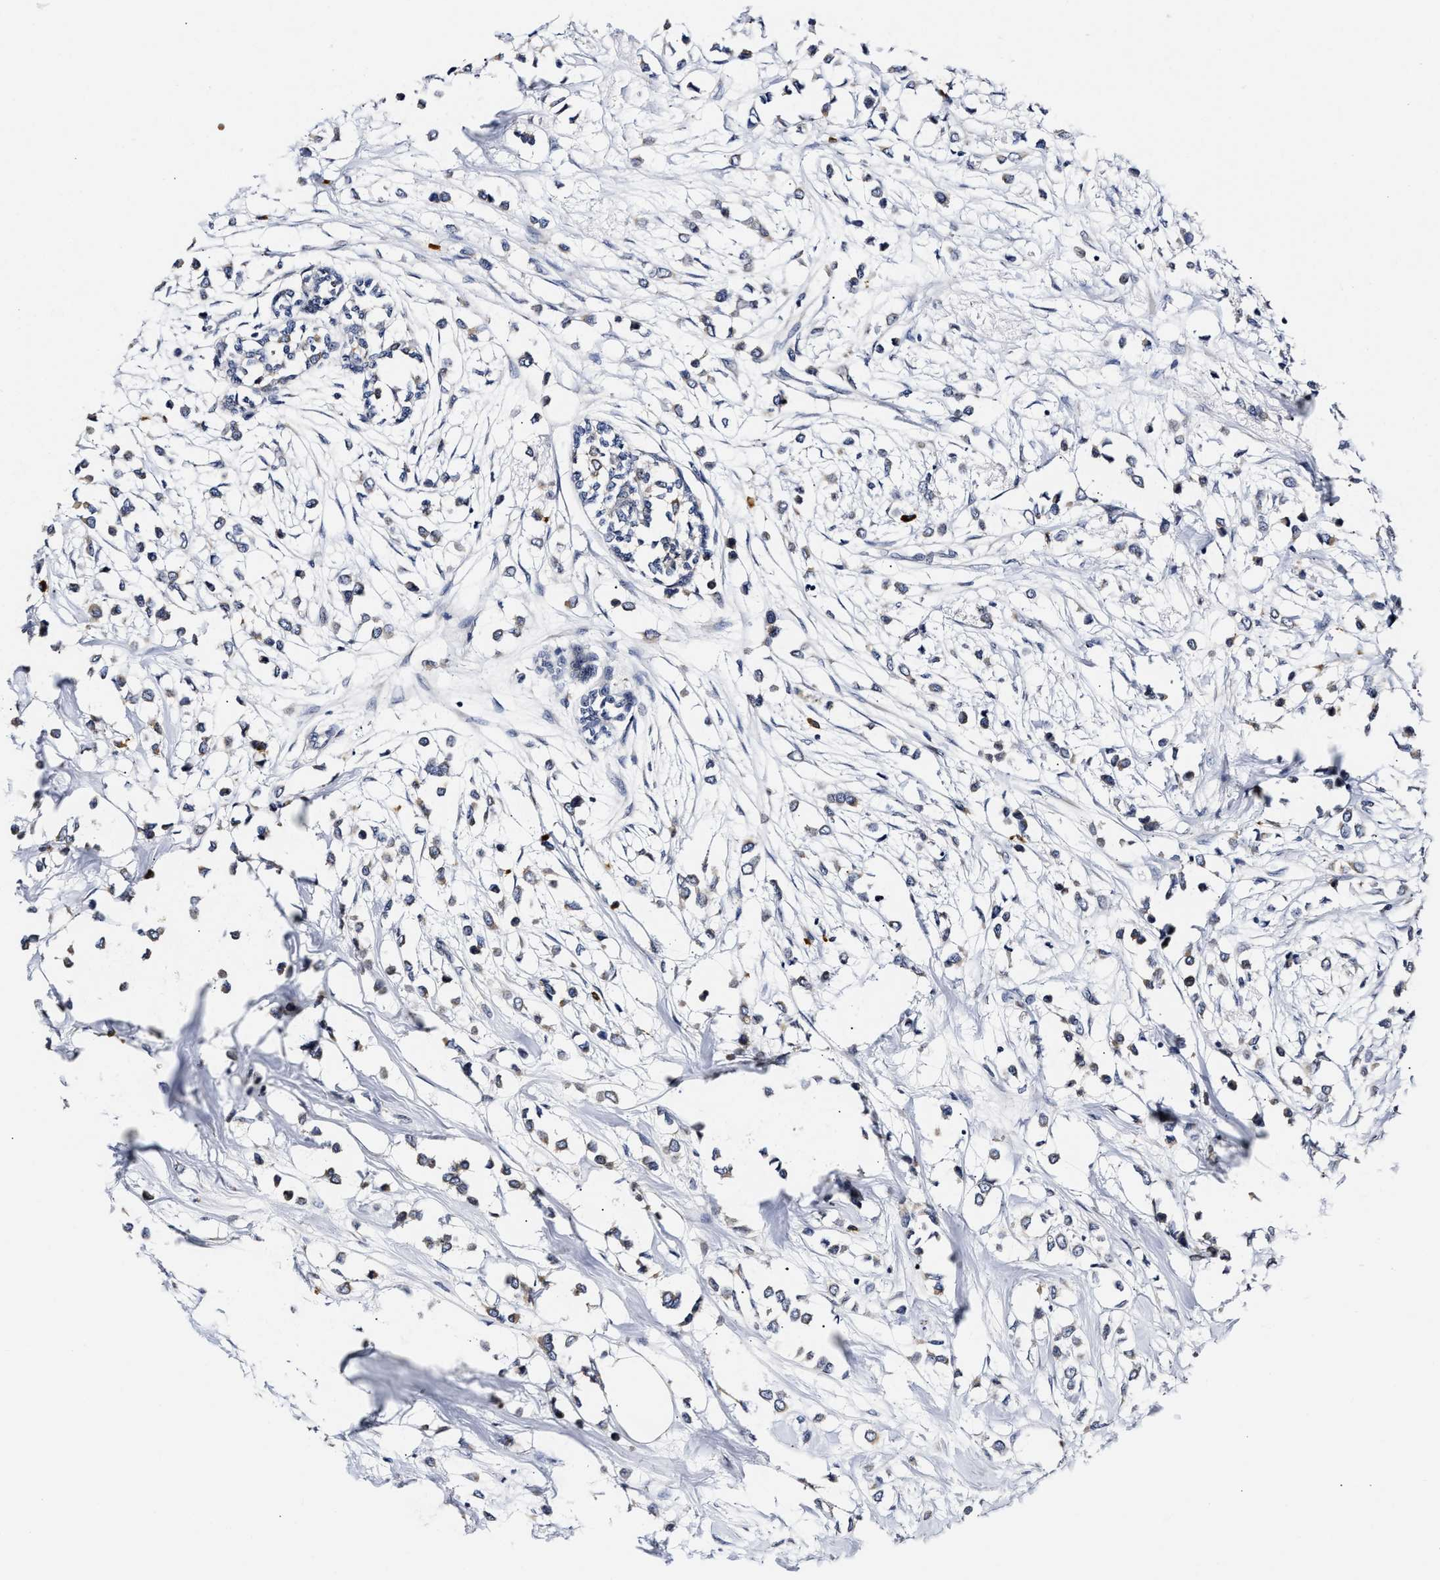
{"staining": {"intensity": "weak", "quantity": "<25%", "location": "cytoplasmic/membranous"}, "tissue": "breast cancer", "cell_type": "Tumor cells", "image_type": "cancer", "snomed": [{"axis": "morphology", "description": "Lobular carcinoma"}, {"axis": "topography", "description": "Breast"}], "caption": "This is an IHC histopathology image of human breast cancer. There is no expression in tumor cells.", "gene": "RINT1", "patient": {"sex": "female", "age": 51}}